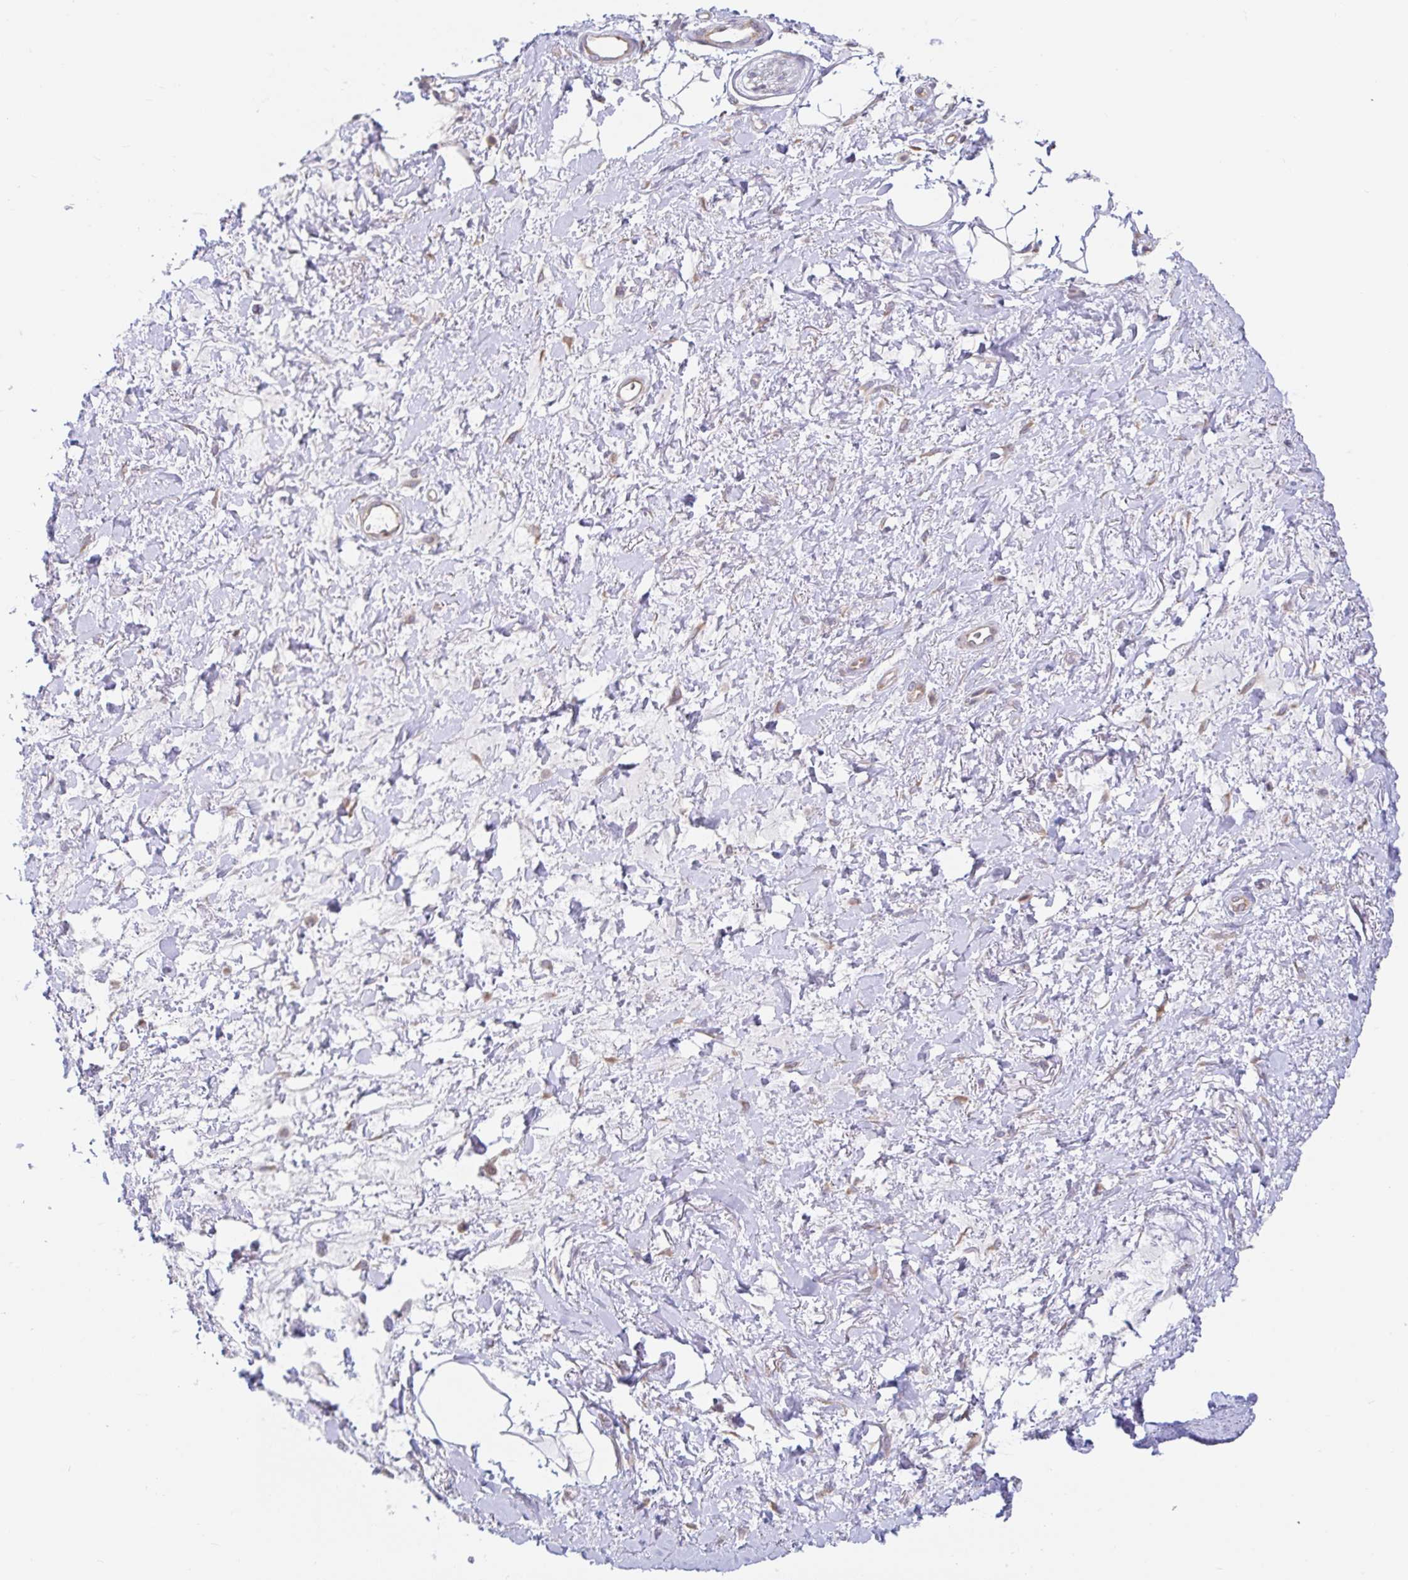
{"staining": {"intensity": "negative", "quantity": "none", "location": "none"}, "tissue": "adipose tissue", "cell_type": "Adipocytes", "image_type": "normal", "snomed": [{"axis": "morphology", "description": "Normal tissue, NOS"}, {"axis": "topography", "description": "Vagina"}, {"axis": "topography", "description": "Peripheral nerve tissue"}], "caption": "A high-resolution histopathology image shows IHC staining of normal adipose tissue, which shows no significant staining in adipocytes.", "gene": "LARP1", "patient": {"sex": "female", "age": 71}}